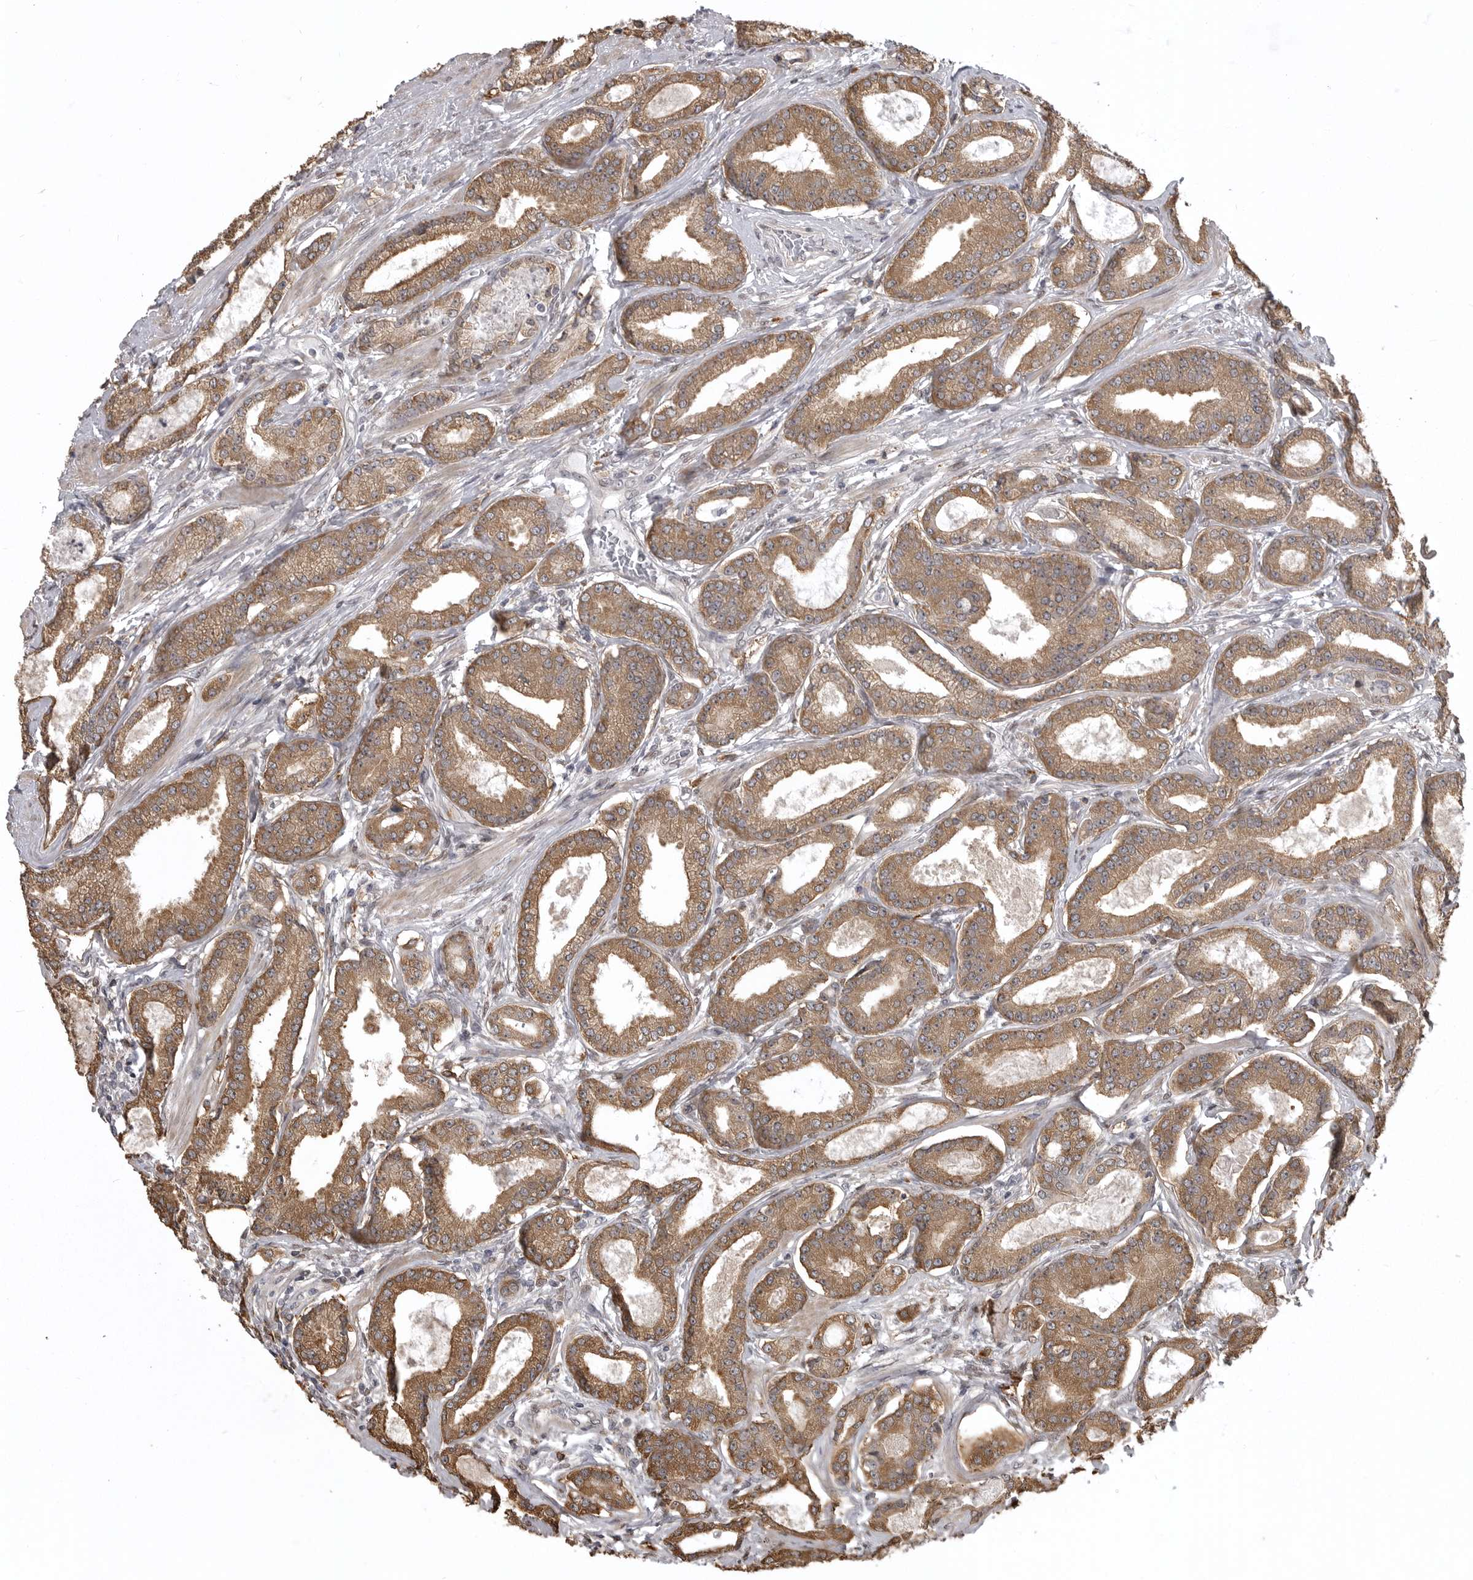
{"staining": {"intensity": "moderate", "quantity": ">75%", "location": "cytoplasmic/membranous"}, "tissue": "prostate cancer", "cell_type": "Tumor cells", "image_type": "cancer", "snomed": [{"axis": "morphology", "description": "Adenocarcinoma, Low grade"}, {"axis": "topography", "description": "Prostate"}], "caption": "The micrograph shows a brown stain indicating the presence of a protein in the cytoplasmic/membranous of tumor cells in prostate cancer. (Brightfield microscopy of DAB IHC at high magnification).", "gene": "SNX16", "patient": {"sex": "male", "age": 60}}